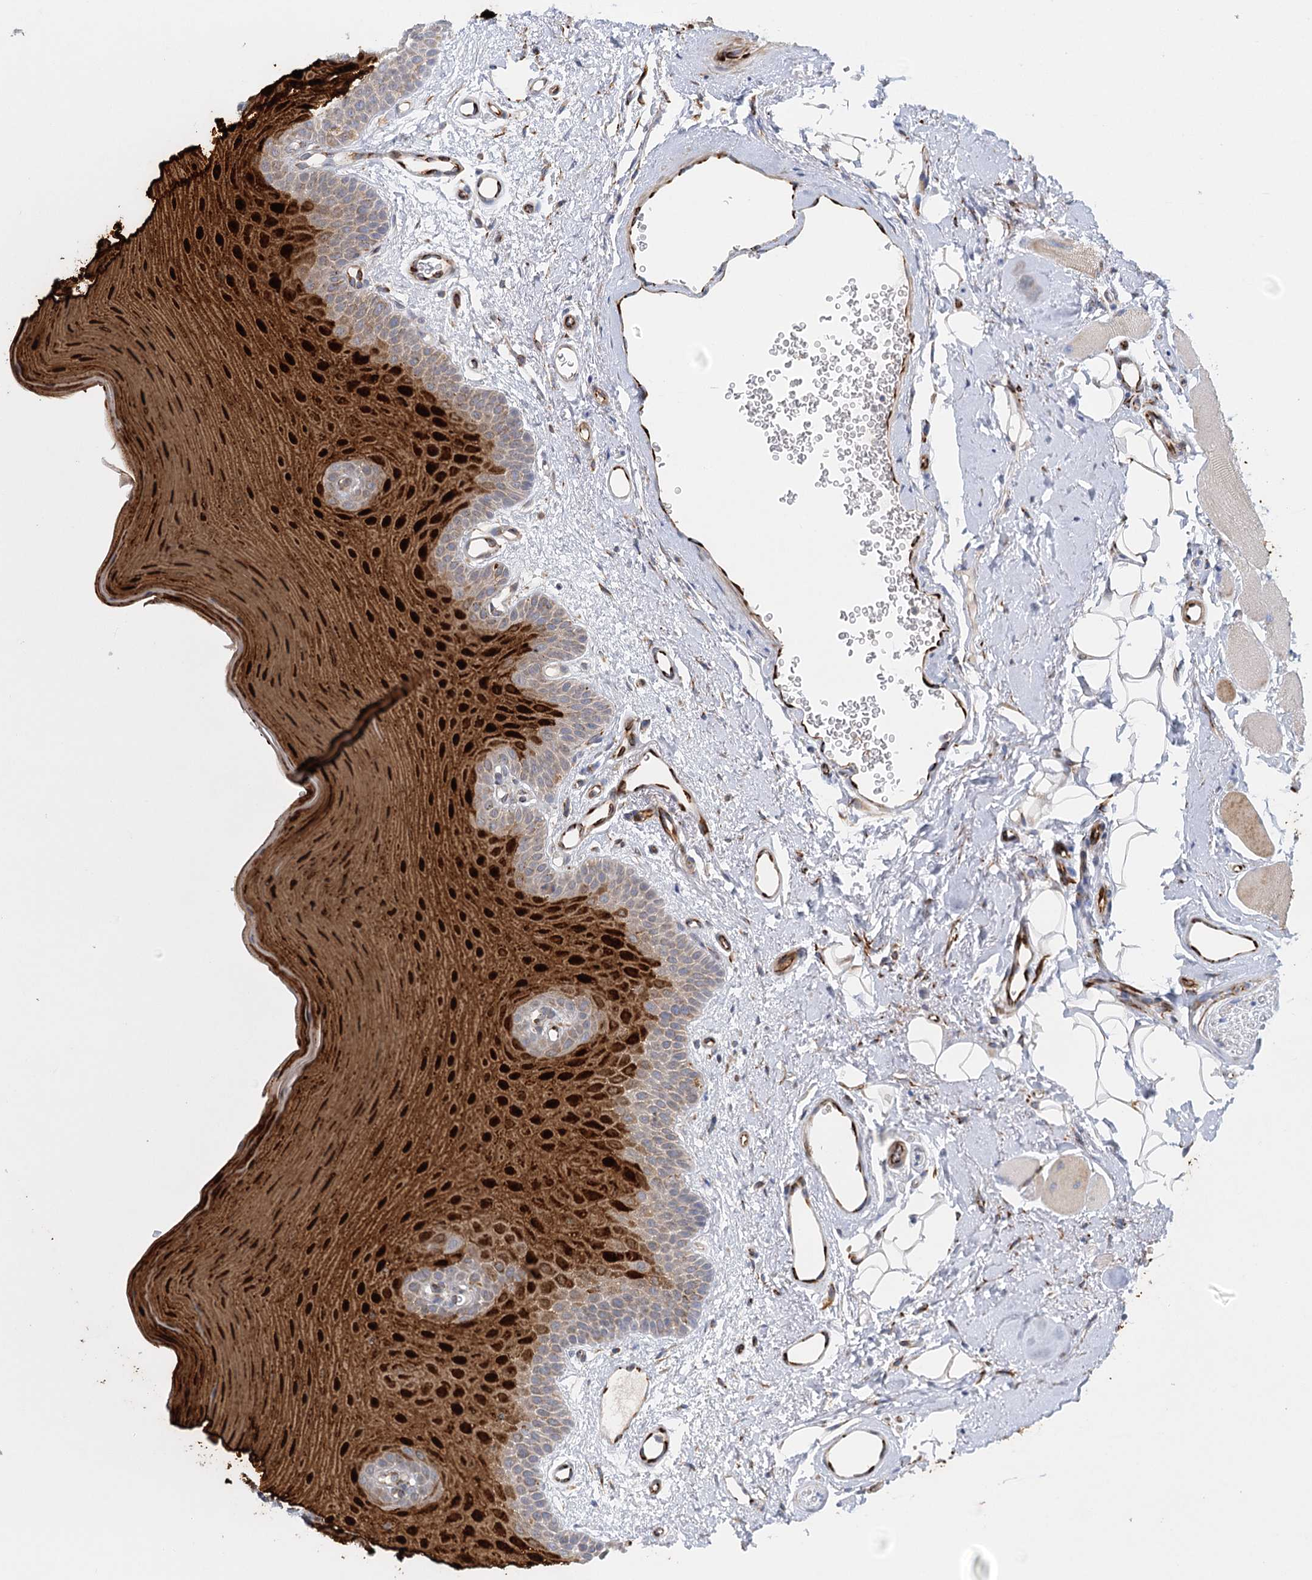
{"staining": {"intensity": "strong", "quantity": "25%-75%", "location": "cytoplasmic/membranous"}, "tissue": "oral mucosa", "cell_type": "Squamous epithelial cells", "image_type": "normal", "snomed": [{"axis": "morphology", "description": "Normal tissue, NOS"}, {"axis": "topography", "description": "Oral tissue"}], "caption": "Immunohistochemistry (IHC) micrograph of unremarkable oral mucosa: oral mucosa stained using IHC shows high levels of strong protein expression localized specifically in the cytoplasmic/membranous of squamous epithelial cells, appearing as a cytoplasmic/membranous brown color.", "gene": "DHTKD1", "patient": {"sex": "male", "age": 68}}